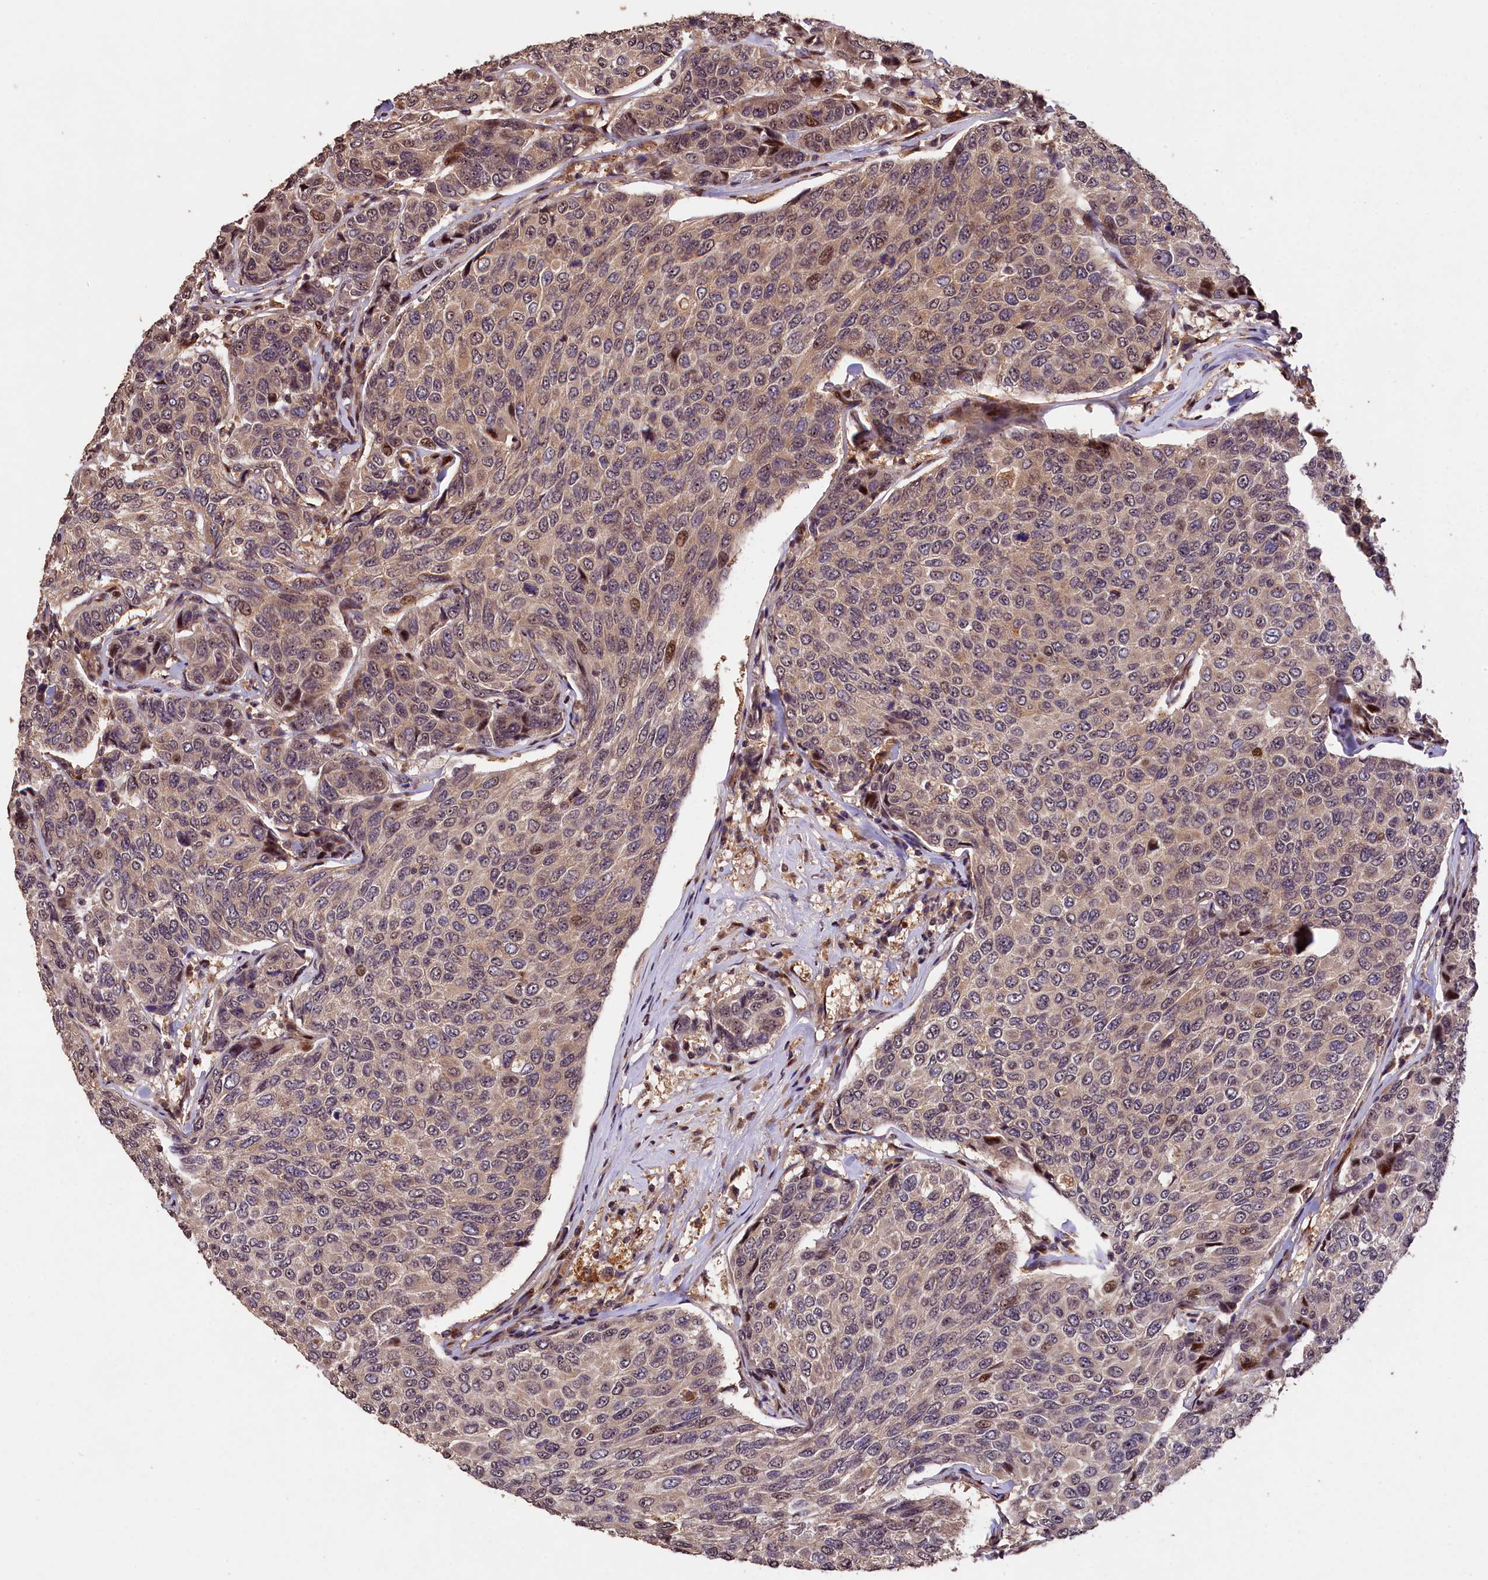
{"staining": {"intensity": "moderate", "quantity": "<25%", "location": "nuclear"}, "tissue": "breast cancer", "cell_type": "Tumor cells", "image_type": "cancer", "snomed": [{"axis": "morphology", "description": "Duct carcinoma"}, {"axis": "topography", "description": "Breast"}], "caption": "Tumor cells demonstrate low levels of moderate nuclear positivity in about <25% of cells in human breast cancer (infiltrating ductal carcinoma). Using DAB (3,3'-diaminobenzidine) (brown) and hematoxylin (blue) stains, captured at high magnification using brightfield microscopy.", "gene": "PHAF1", "patient": {"sex": "female", "age": 55}}